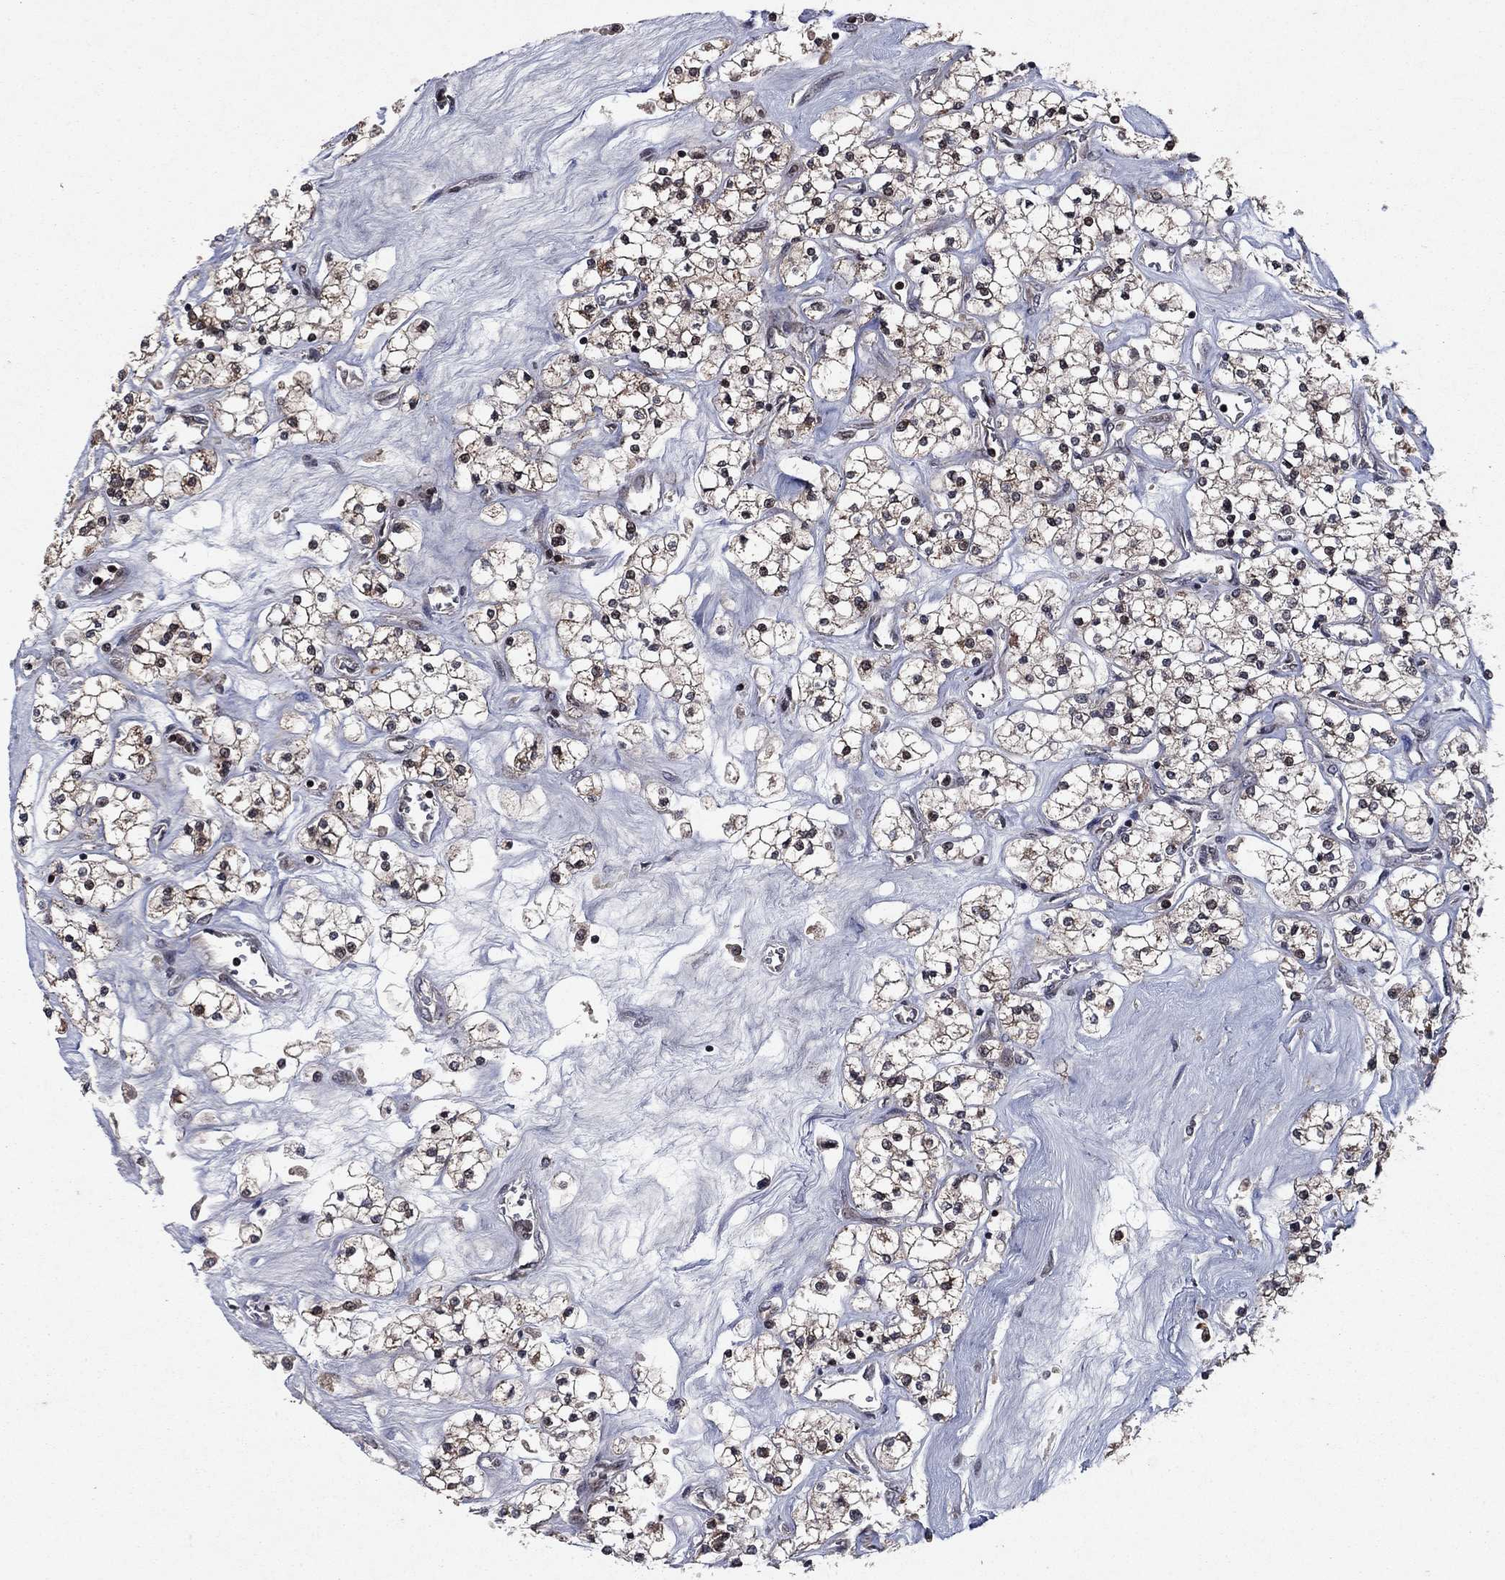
{"staining": {"intensity": "moderate", "quantity": "25%-75%", "location": "cytoplasmic/membranous"}, "tissue": "renal cancer", "cell_type": "Tumor cells", "image_type": "cancer", "snomed": [{"axis": "morphology", "description": "Adenocarcinoma, NOS"}, {"axis": "topography", "description": "Kidney"}], "caption": "Moderate cytoplasmic/membranous protein expression is identified in approximately 25%-75% of tumor cells in adenocarcinoma (renal). The protein is stained brown, and the nuclei are stained in blue (DAB (3,3'-diaminobenzidine) IHC with brightfield microscopy, high magnification).", "gene": "SORBS1", "patient": {"sex": "male", "age": 80}}